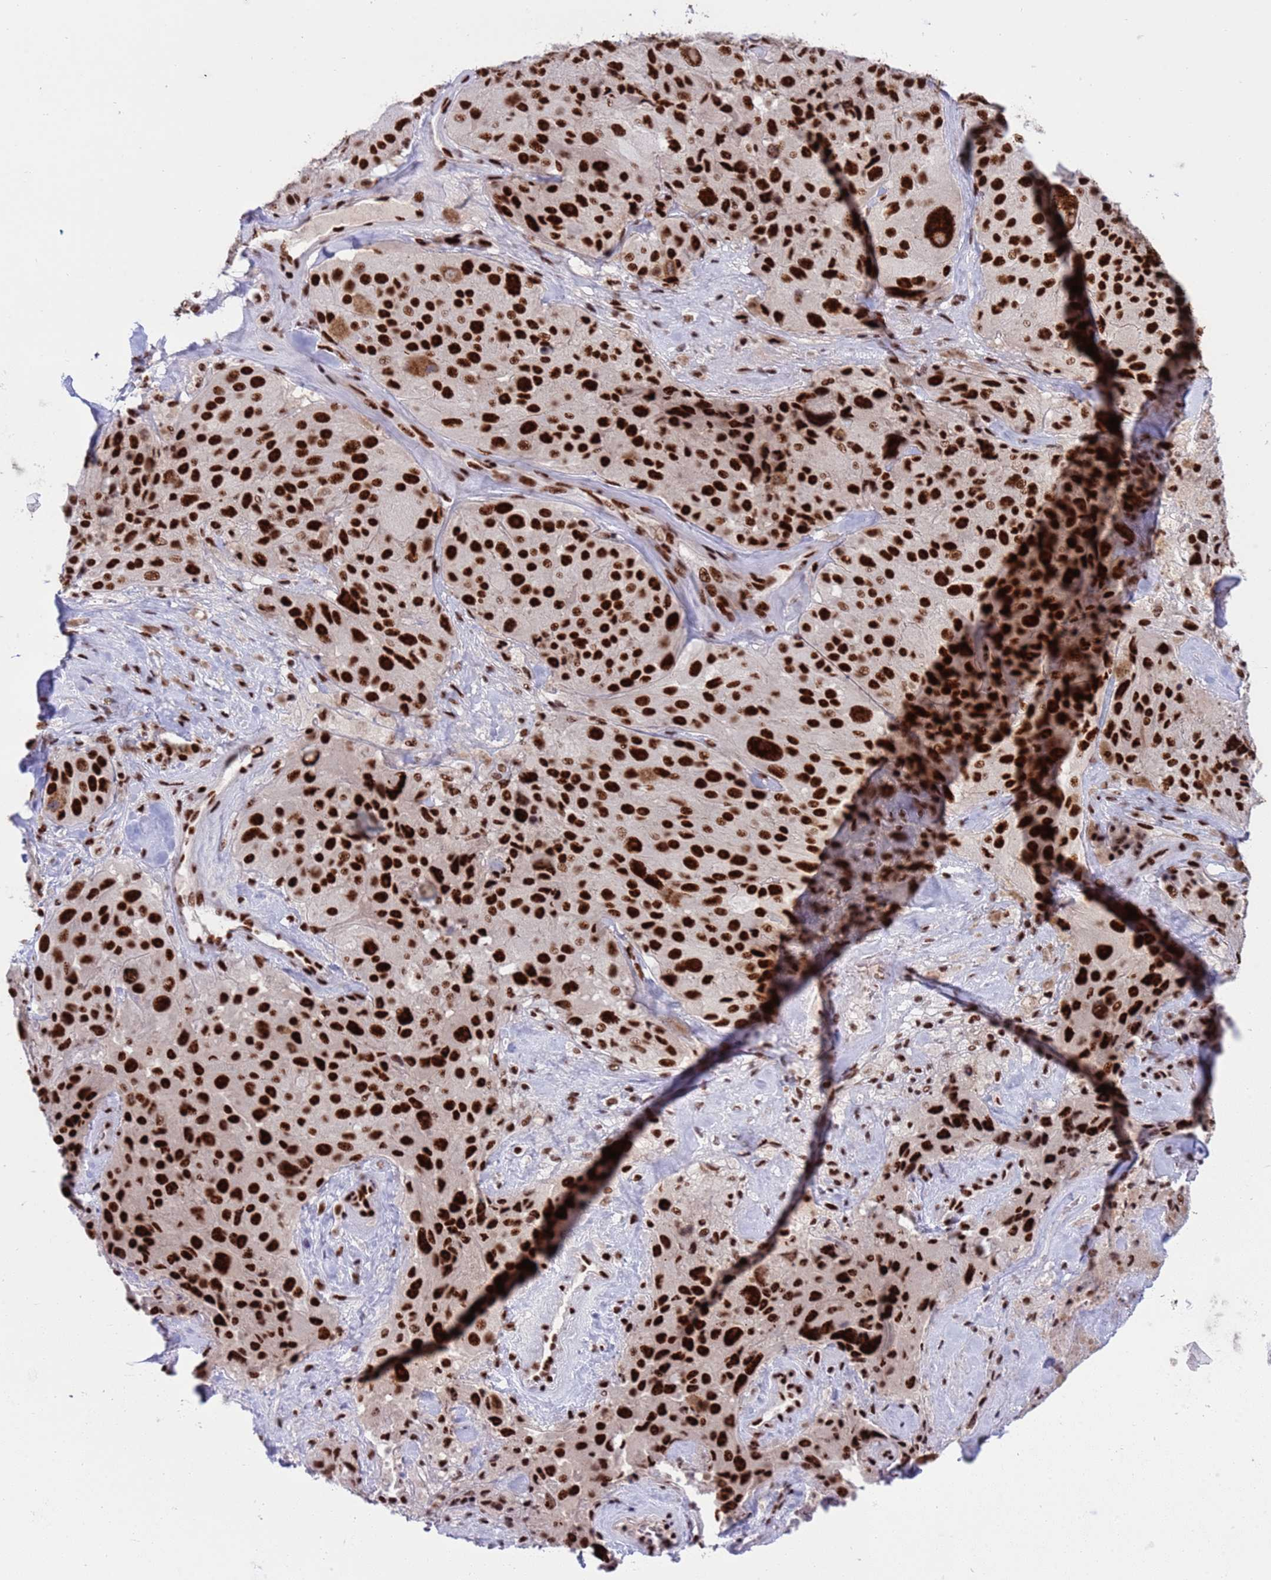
{"staining": {"intensity": "strong", "quantity": ">75%", "location": "nuclear"}, "tissue": "melanoma", "cell_type": "Tumor cells", "image_type": "cancer", "snomed": [{"axis": "morphology", "description": "Malignant melanoma, Metastatic site"}, {"axis": "topography", "description": "Lymph node"}], "caption": "A brown stain labels strong nuclear positivity of a protein in human melanoma tumor cells.", "gene": "THOC2", "patient": {"sex": "male", "age": 62}}